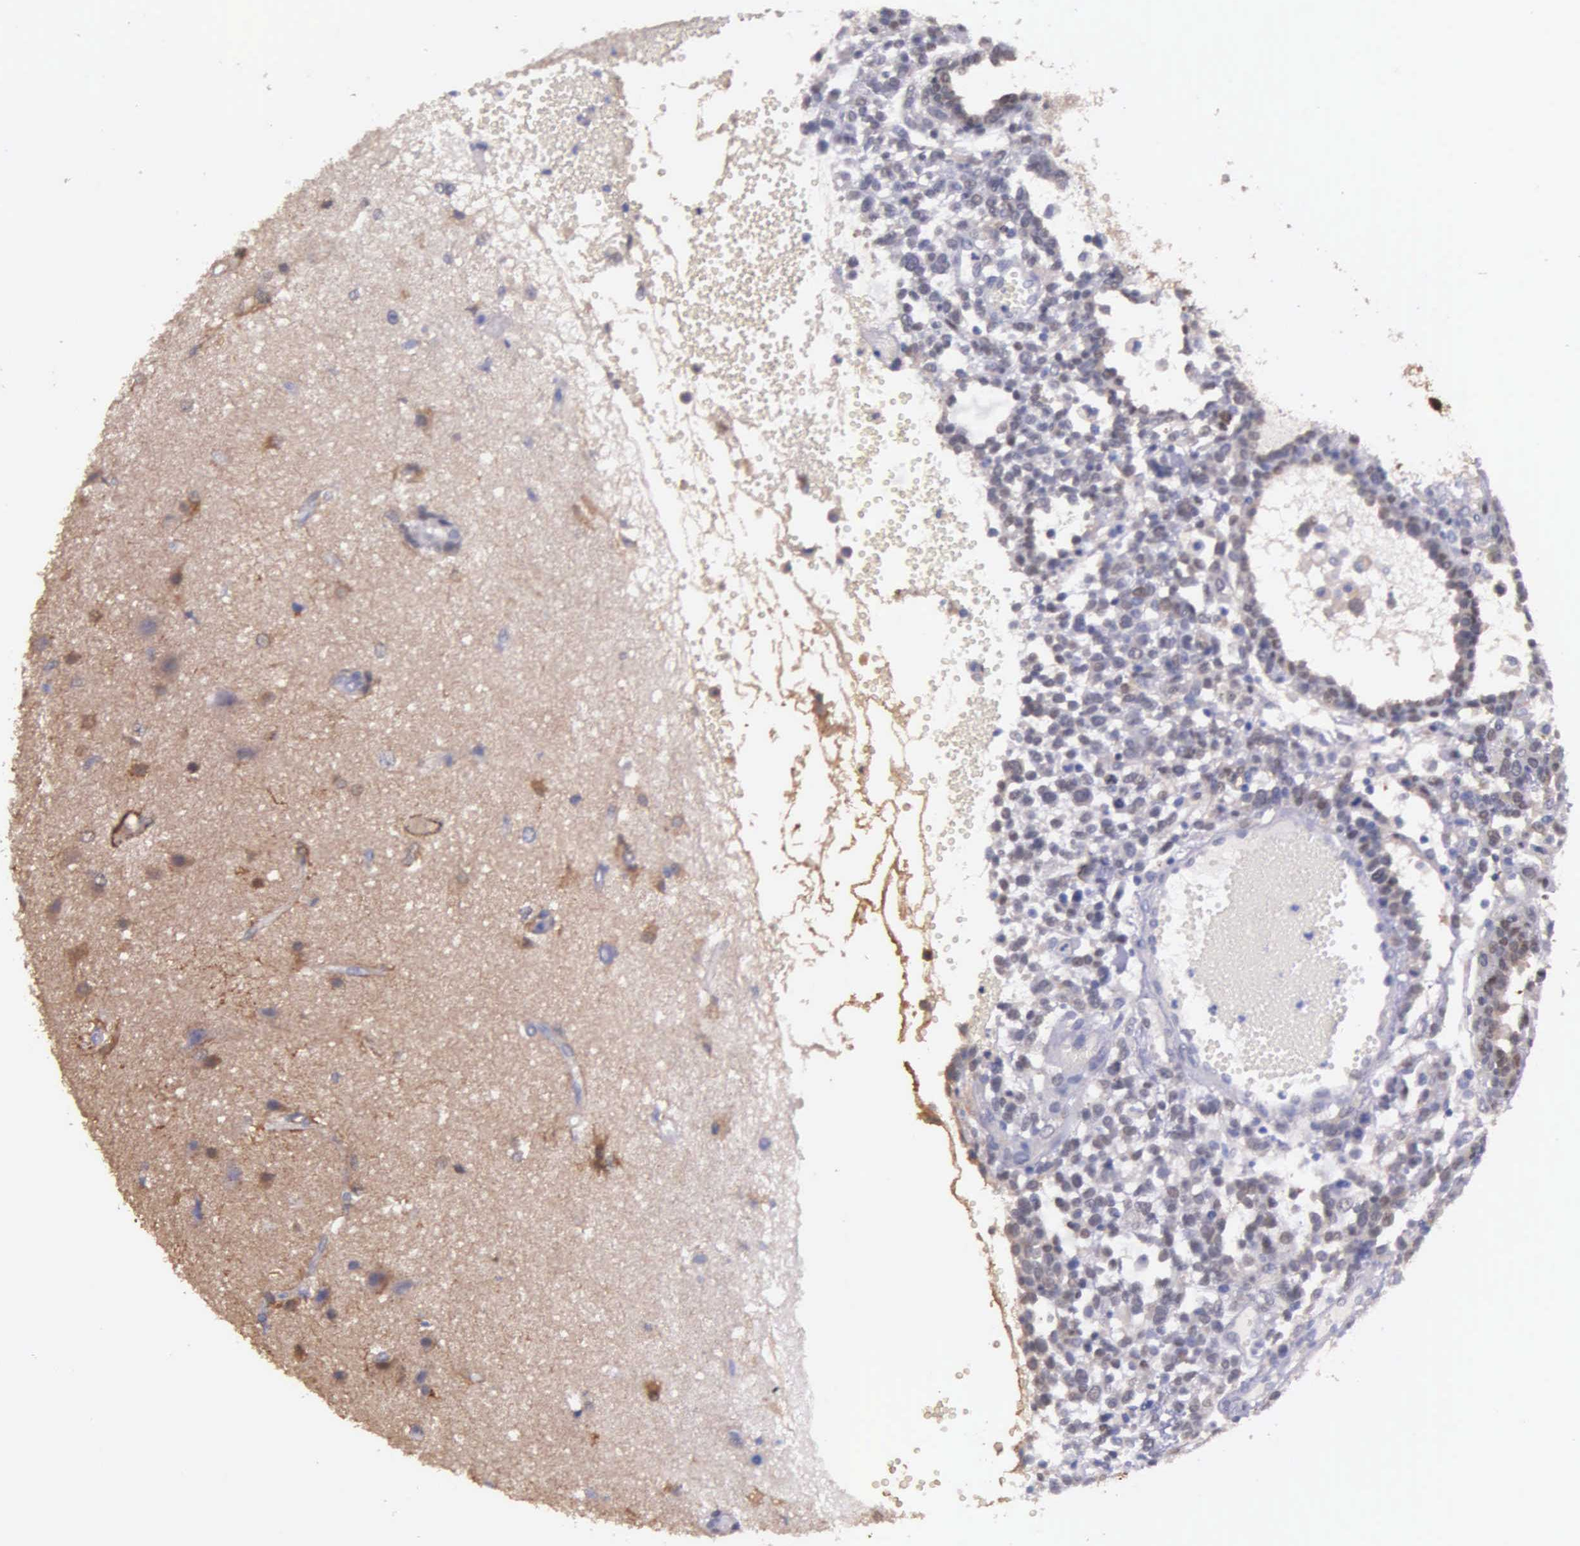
{"staining": {"intensity": "negative", "quantity": "none", "location": "none"}, "tissue": "glioma", "cell_type": "Tumor cells", "image_type": "cancer", "snomed": [{"axis": "morphology", "description": "Glioma, malignant, High grade"}, {"axis": "topography", "description": "Brain"}], "caption": "High power microscopy histopathology image of an IHC micrograph of glioma, revealing no significant expression in tumor cells. (Immunohistochemistry (ihc), brightfield microscopy, high magnification).", "gene": "GSTT2", "patient": {"sex": "male", "age": 66}}